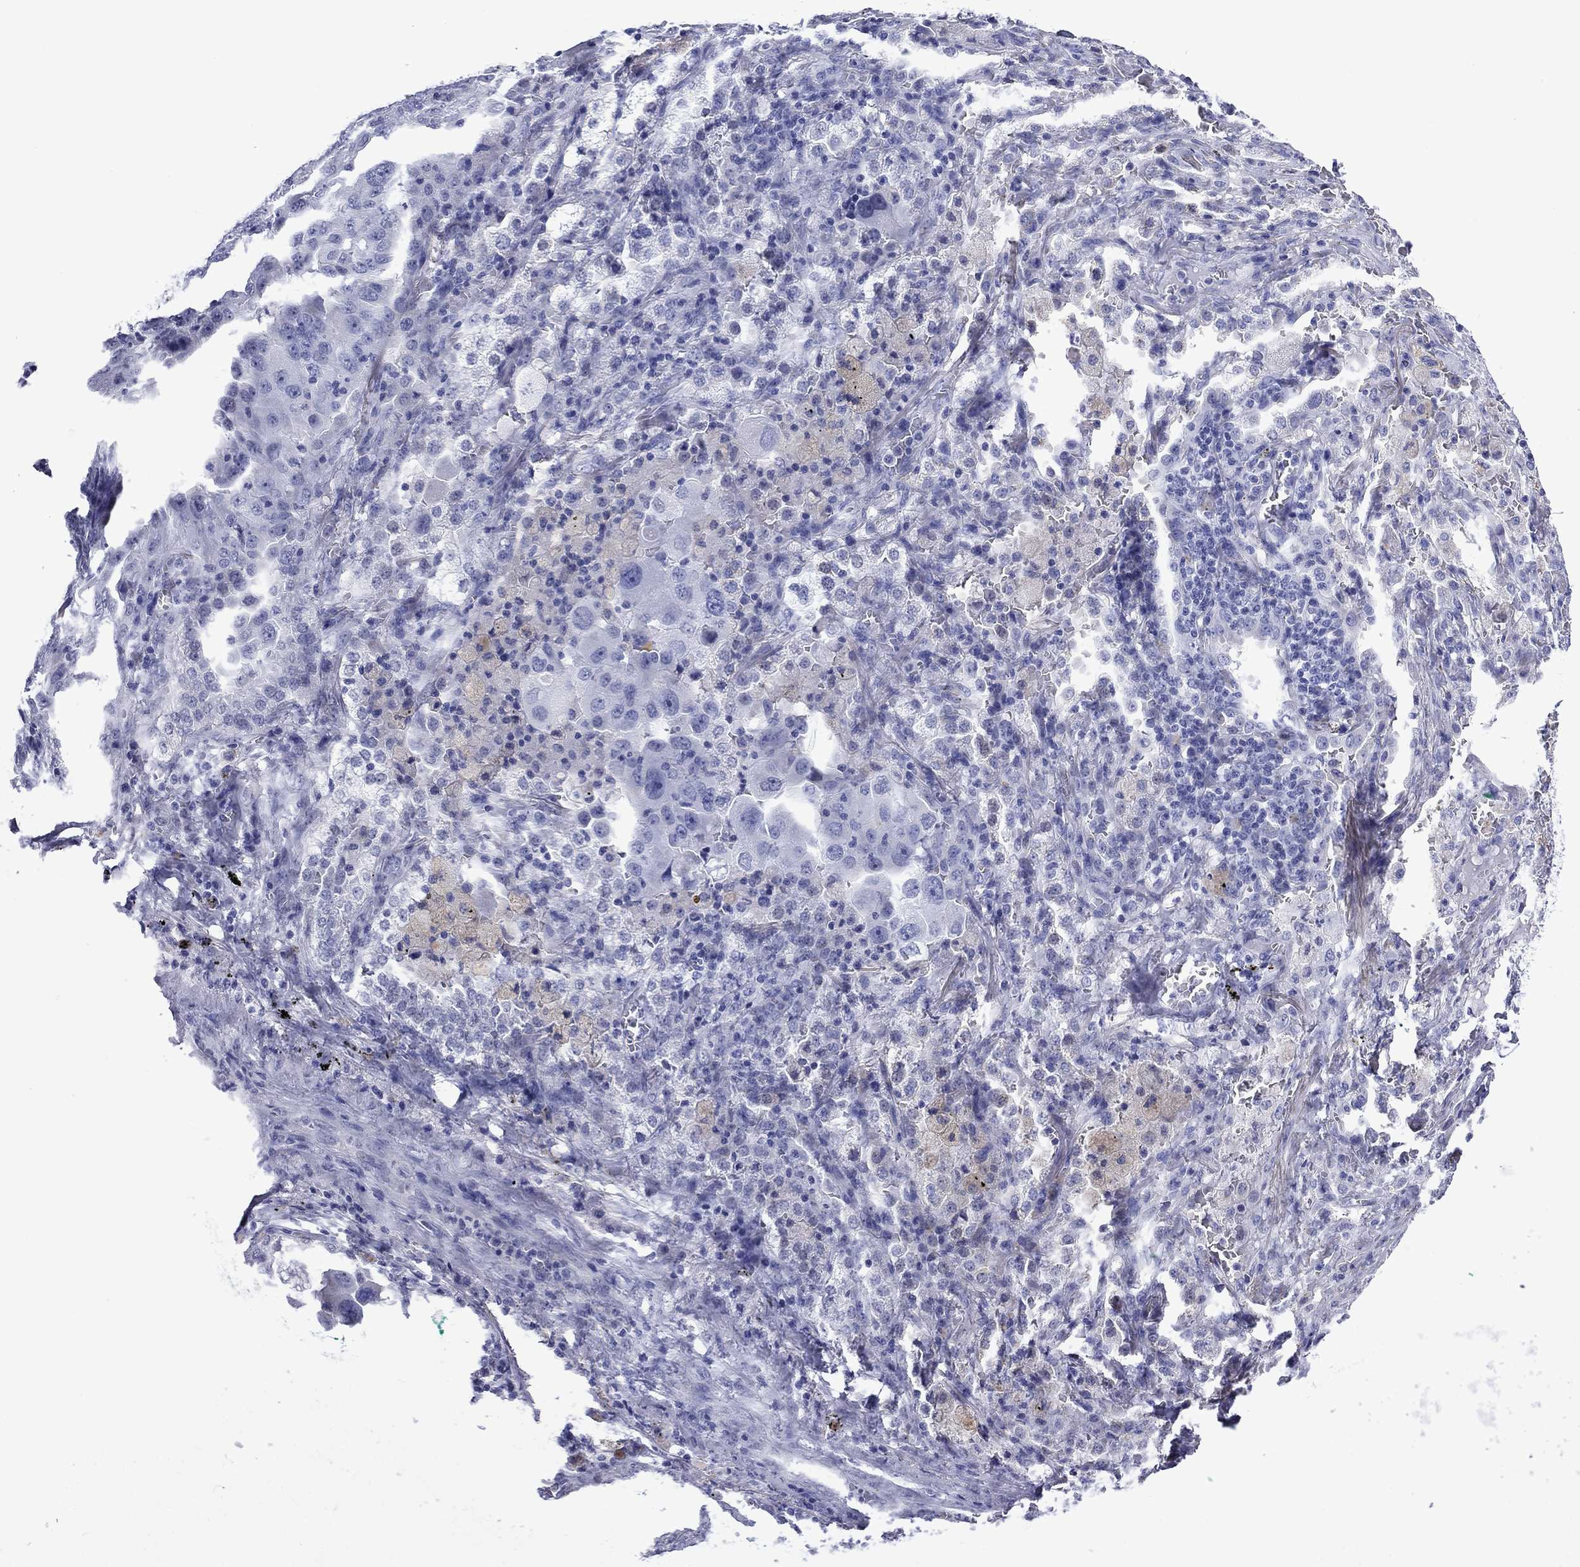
{"staining": {"intensity": "negative", "quantity": "none", "location": "none"}, "tissue": "lung cancer", "cell_type": "Tumor cells", "image_type": "cancer", "snomed": [{"axis": "morphology", "description": "Adenocarcinoma, NOS"}, {"axis": "topography", "description": "Lung"}], "caption": "Immunohistochemistry of lung adenocarcinoma displays no expression in tumor cells.", "gene": "PIWIL1", "patient": {"sex": "female", "age": 61}}